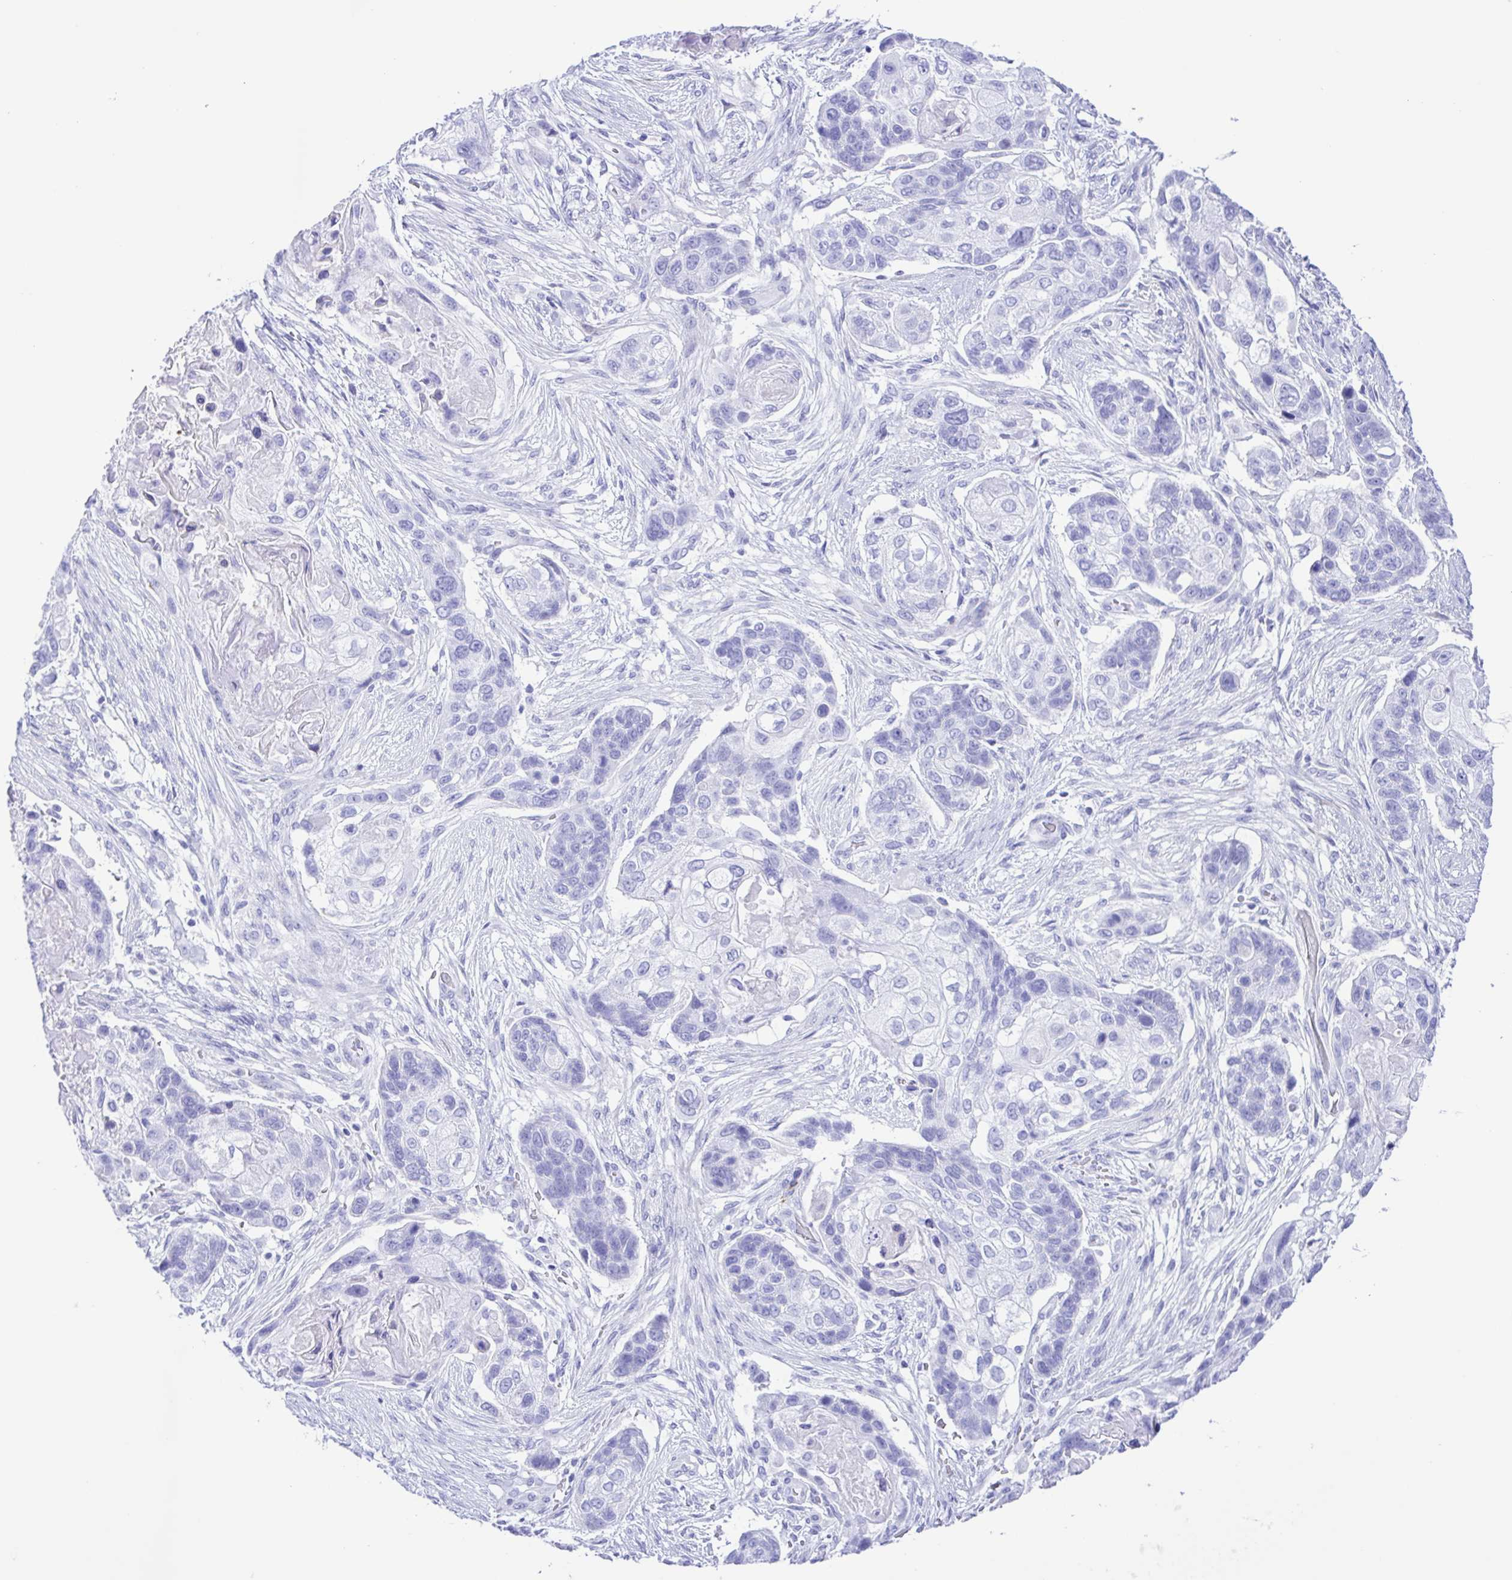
{"staining": {"intensity": "negative", "quantity": "none", "location": "none"}, "tissue": "lung cancer", "cell_type": "Tumor cells", "image_type": "cancer", "snomed": [{"axis": "morphology", "description": "Squamous cell carcinoma, NOS"}, {"axis": "topography", "description": "Lung"}], "caption": "The histopathology image exhibits no significant positivity in tumor cells of lung cancer.", "gene": "GPR17", "patient": {"sex": "male", "age": 69}}